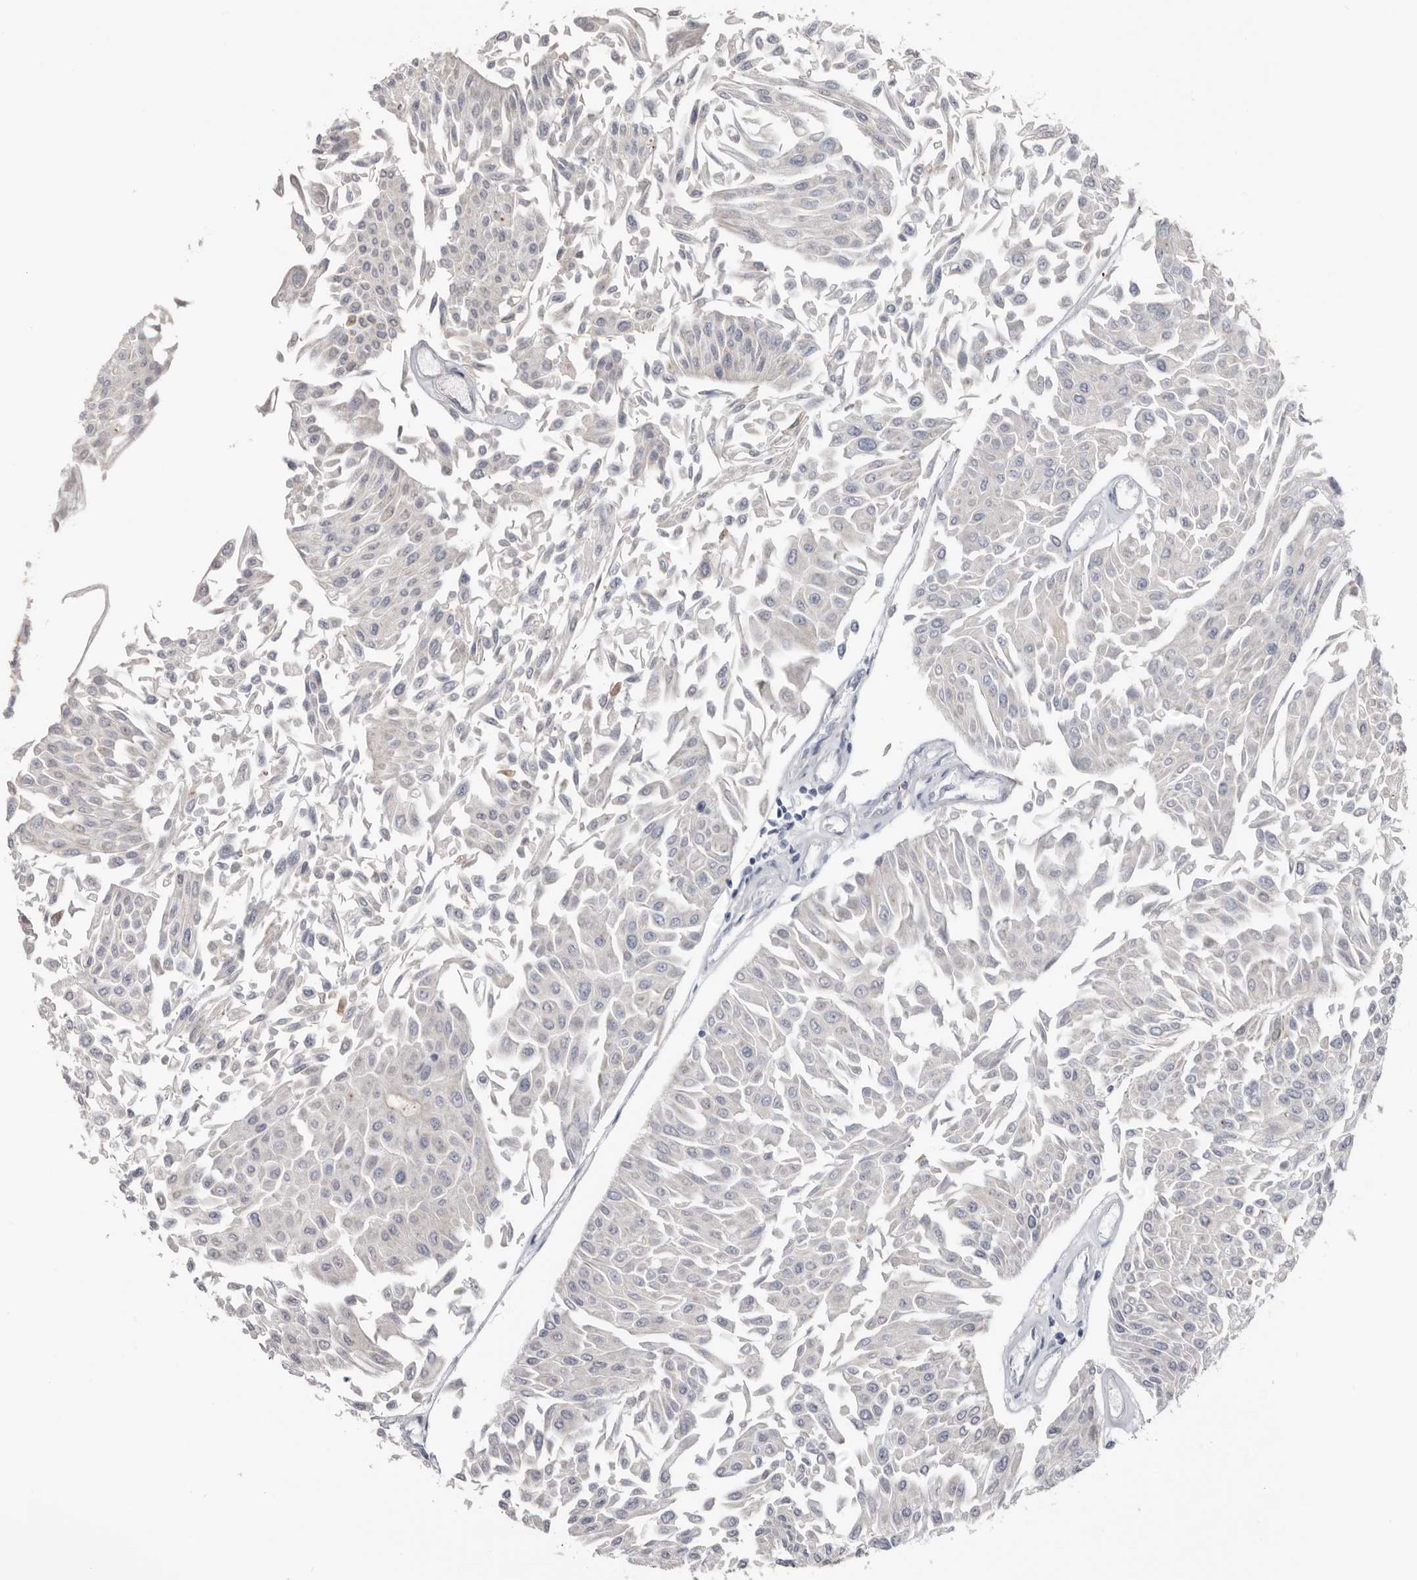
{"staining": {"intensity": "negative", "quantity": "none", "location": "none"}, "tissue": "urothelial cancer", "cell_type": "Tumor cells", "image_type": "cancer", "snomed": [{"axis": "morphology", "description": "Urothelial carcinoma, Low grade"}, {"axis": "topography", "description": "Urinary bladder"}], "caption": "Tumor cells are negative for brown protein staining in urothelial cancer. (IHC, brightfield microscopy, high magnification).", "gene": "FABP7", "patient": {"sex": "male", "age": 67}}